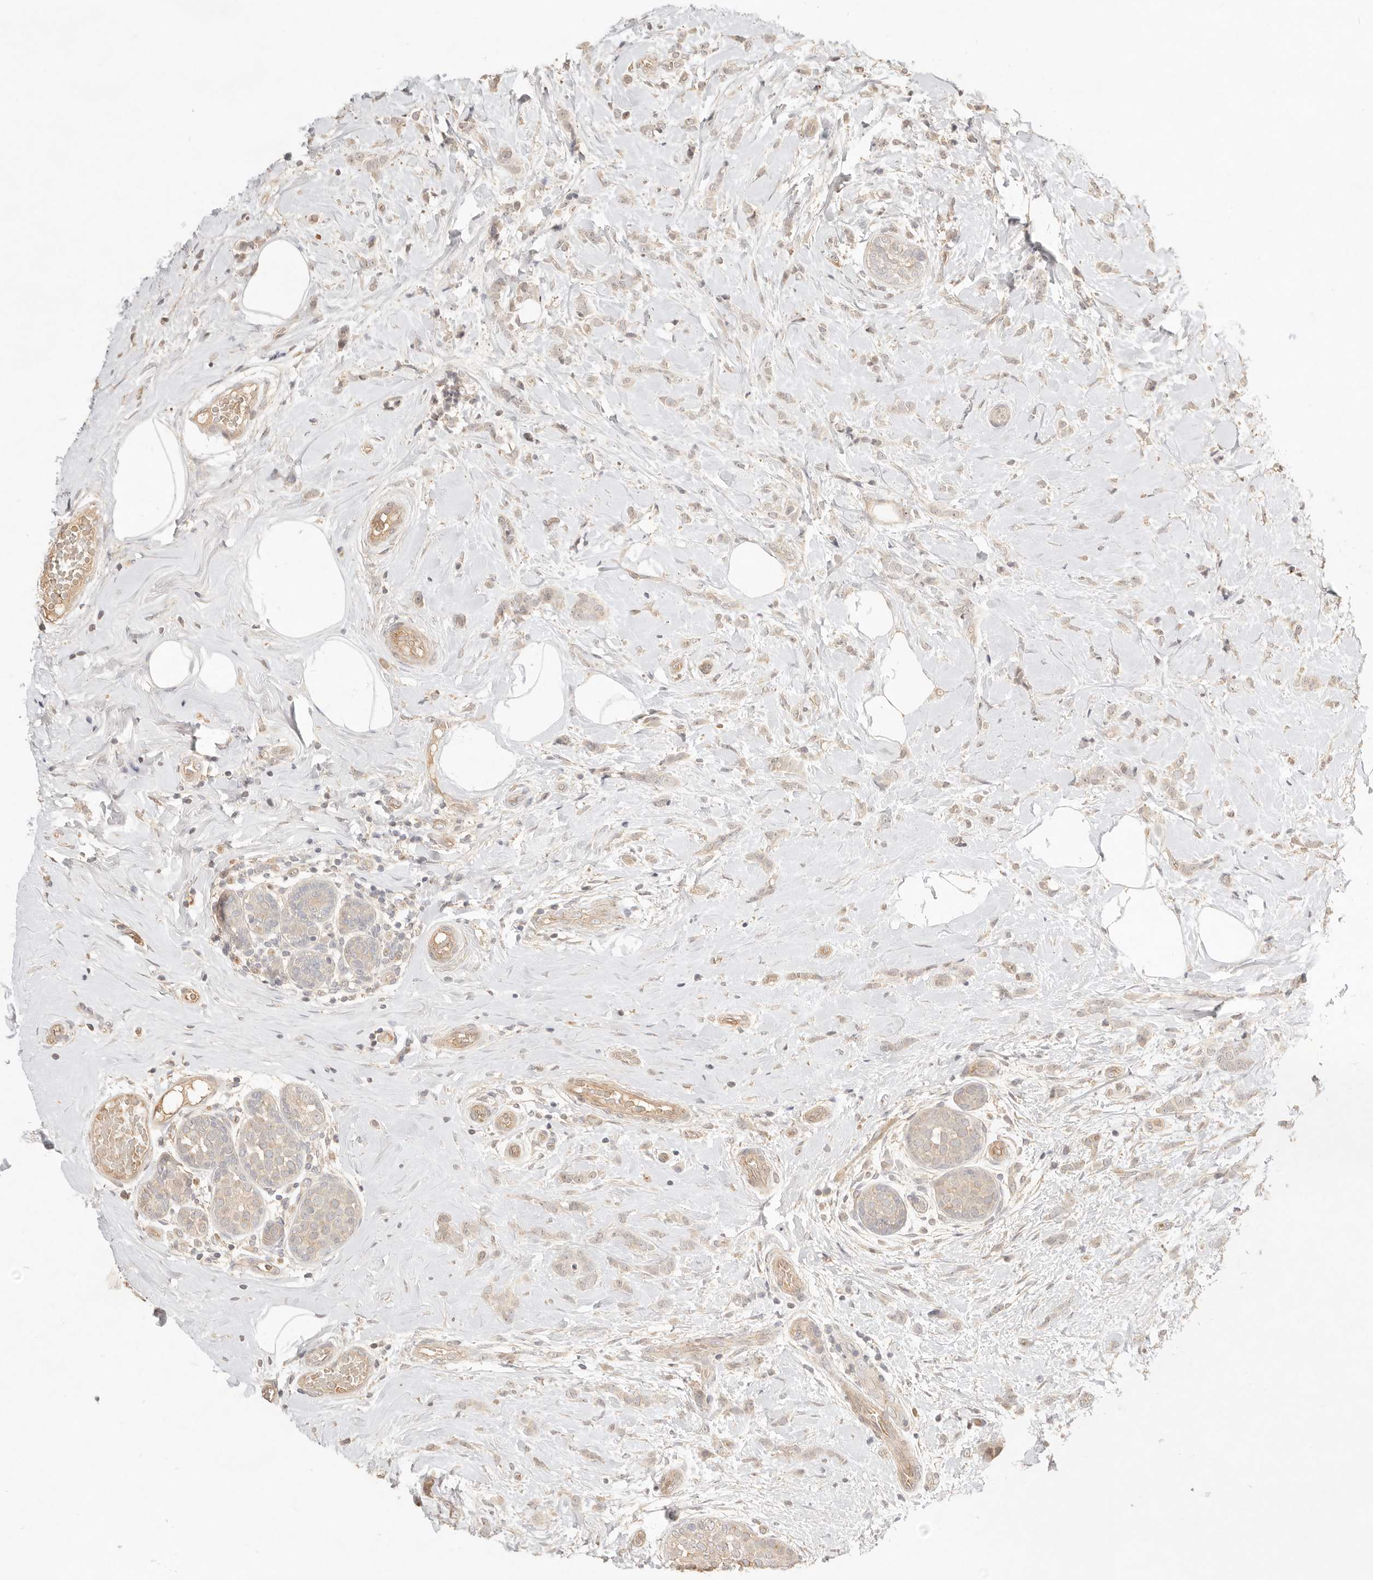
{"staining": {"intensity": "weak", "quantity": "25%-75%", "location": "cytoplasmic/membranous,nuclear"}, "tissue": "breast cancer", "cell_type": "Tumor cells", "image_type": "cancer", "snomed": [{"axis": "morphology", "description": "Lobular carcinoma, in situ"}, {"axis": "morphology", "description": "Lobular carcinoma"}, {"axis": "topography", "description": "Breast"}], "caption": "Weak cytoplasmic/membranous and nuclear protein positivity is appreciated in approximately 25%-75% of tumor cells in lobular carcinoma in situ (breast). (DAB (3,3'-diaminobenzidine) = brown stain, brightfield microscopy at high magnification).", "gene": "MEP1A", "patient": {"sex": "female", "age": 41}}